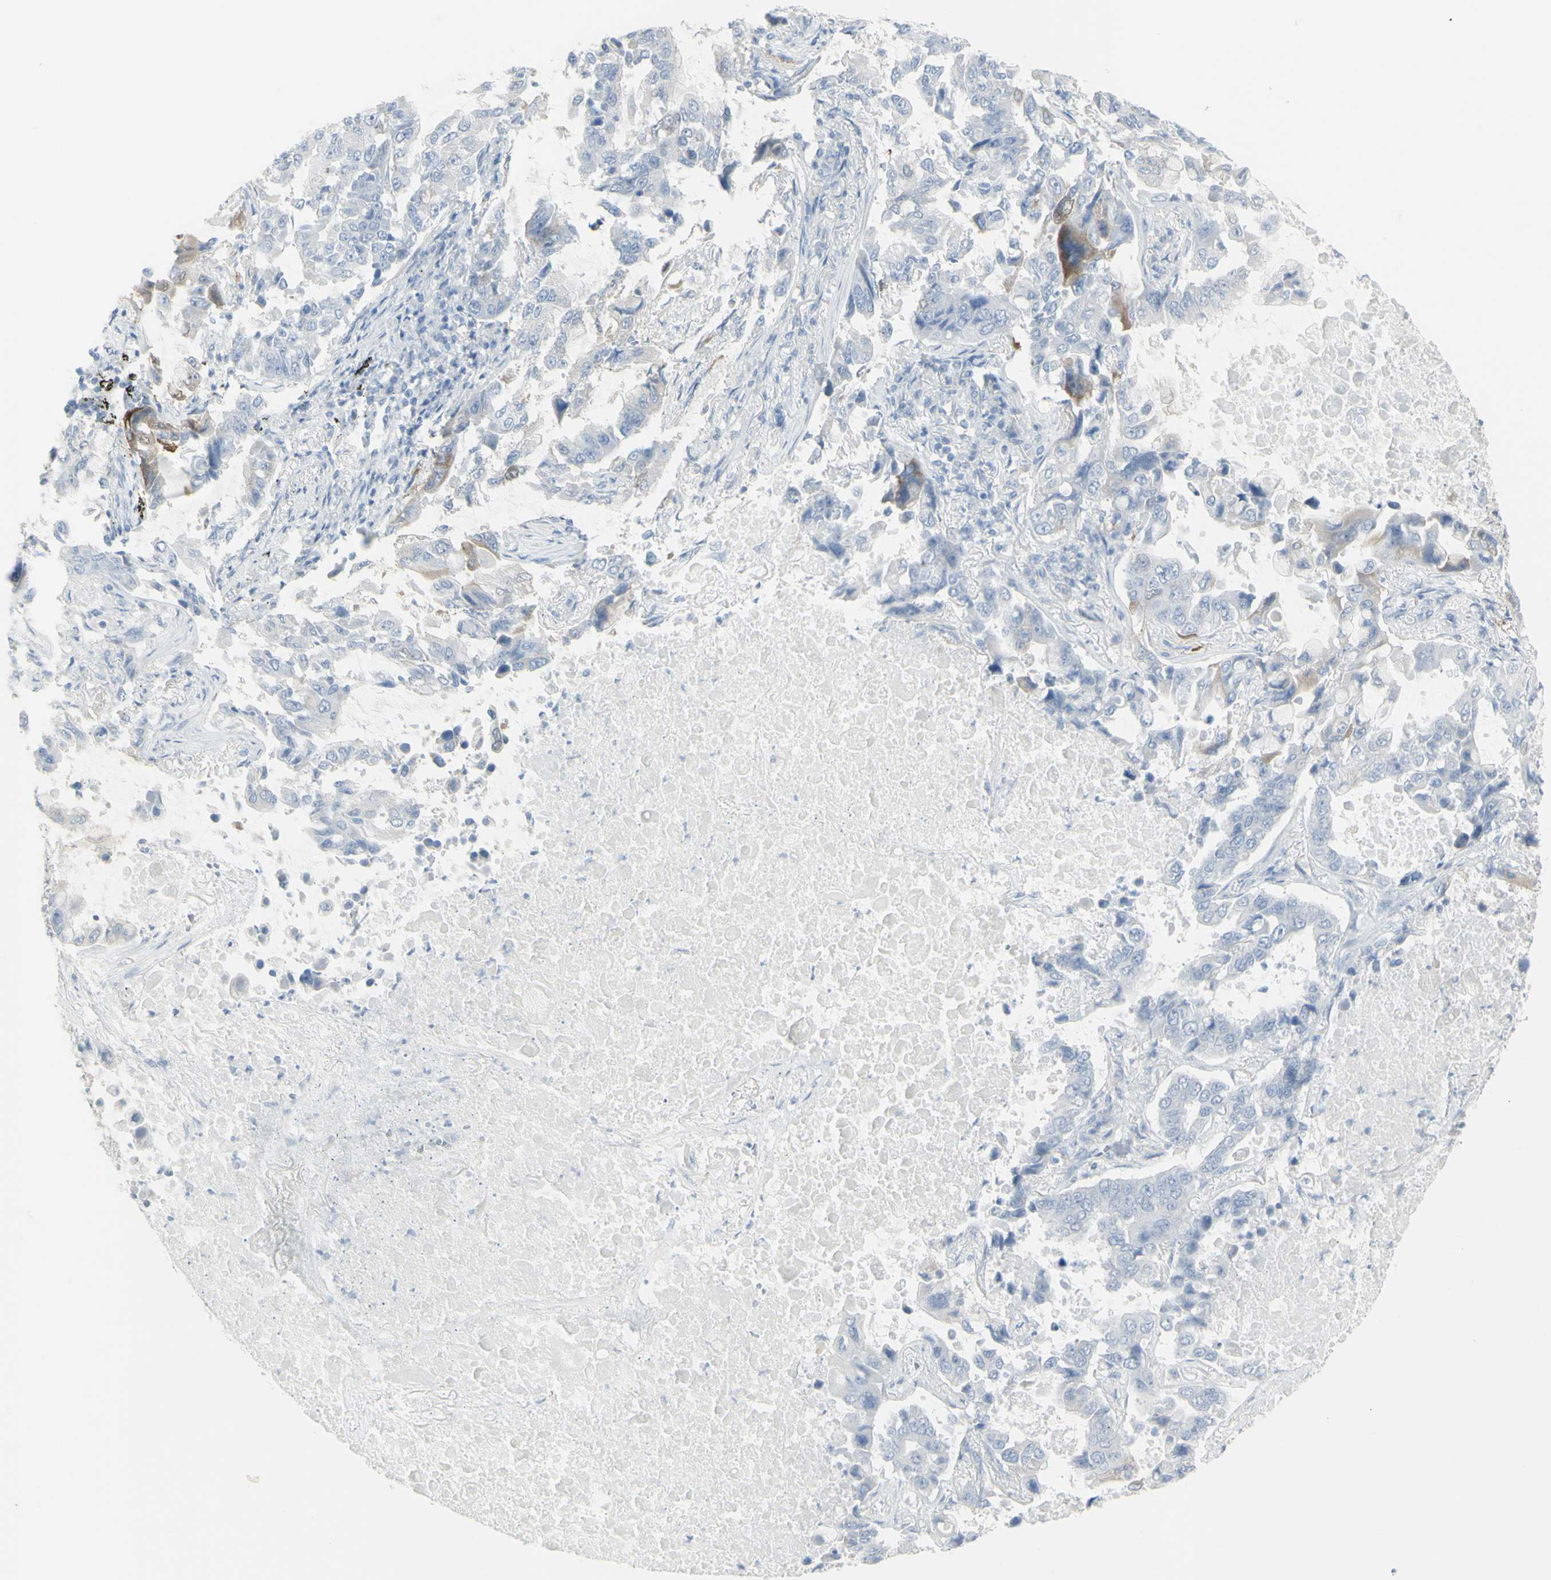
{"staining": {"intensity": "moderate", "quantity": "<25%", "location": "cytoplasmic/membranous"}, "tissue": "lung cancer", "cell_type": "Tumor cells", "image_type": "cancer", "snomed": [{"axis": "morphology", "description": "Adenocarcinoma, NOS"}, {"axis": "topography", "description": "Lung"}], "caption": "Brown immunohistochemical staining in lung cancer (adenocarcinoma) demonstrates moderate cytoplasmic/membranous staining in approximately <25% of tumor cells. The staining was performed using DAB, with brown indicating positive protein expression. Nuclei are stained blue with hematoxylin.", "gene": "ENSG00000198211", "patient": {"sex": "male", "age": 64}}